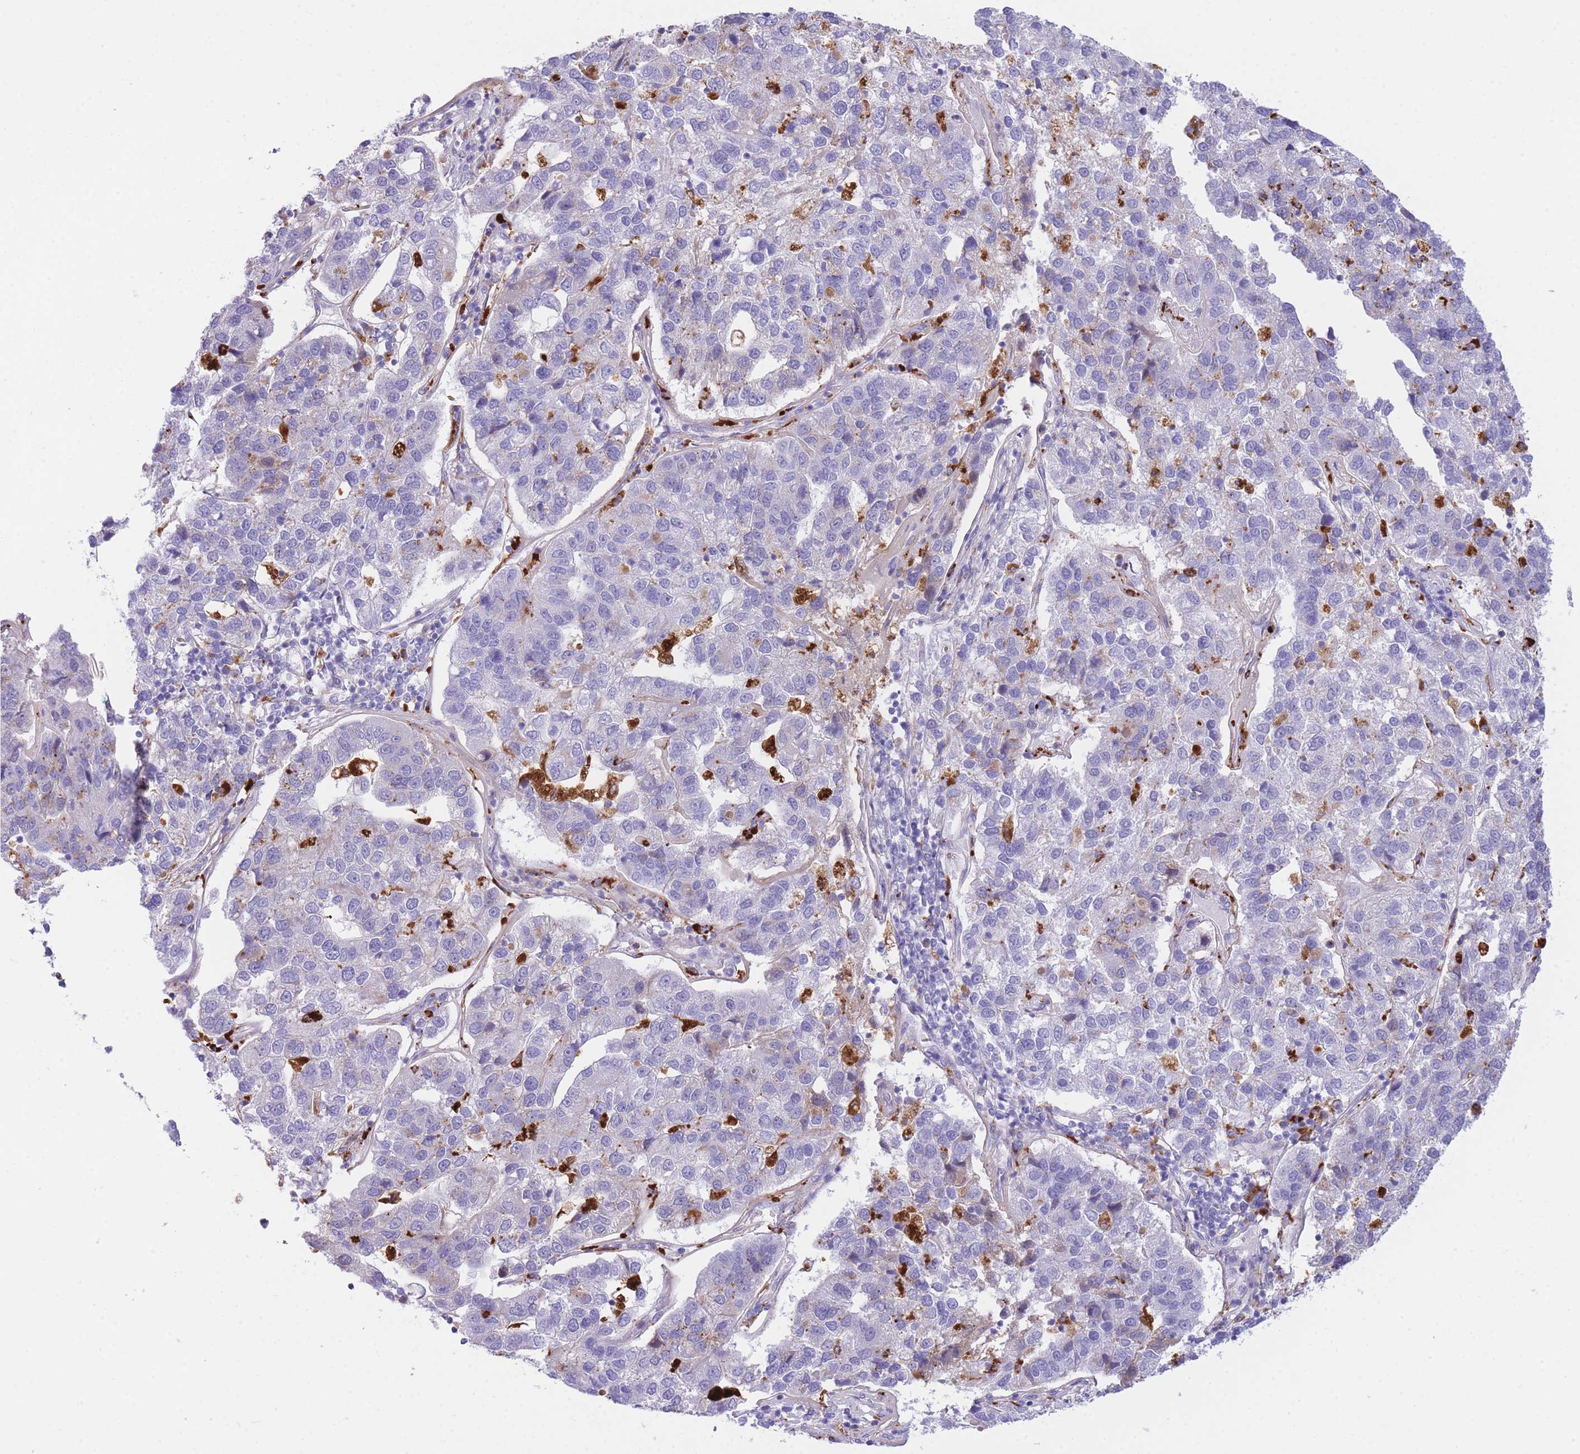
{"staining": {"intensity": "negative", "quantity": "none", "location": "none"}, "tissue": "pancreatic cancer", "cell_type": "Tumor cells", "image_type": "cancer", "snomed": [{"axis": "morphology", "description": "Adenocarcinoma, NOS"}, {"axis": "topography", "description": "Pancreas"}], "caption": "A photomicrograph of human pancreatic cancer is negative for staining in tumor cells.", "gene": "PLBD1", "patient": {"sex": "female", "age": 61}}